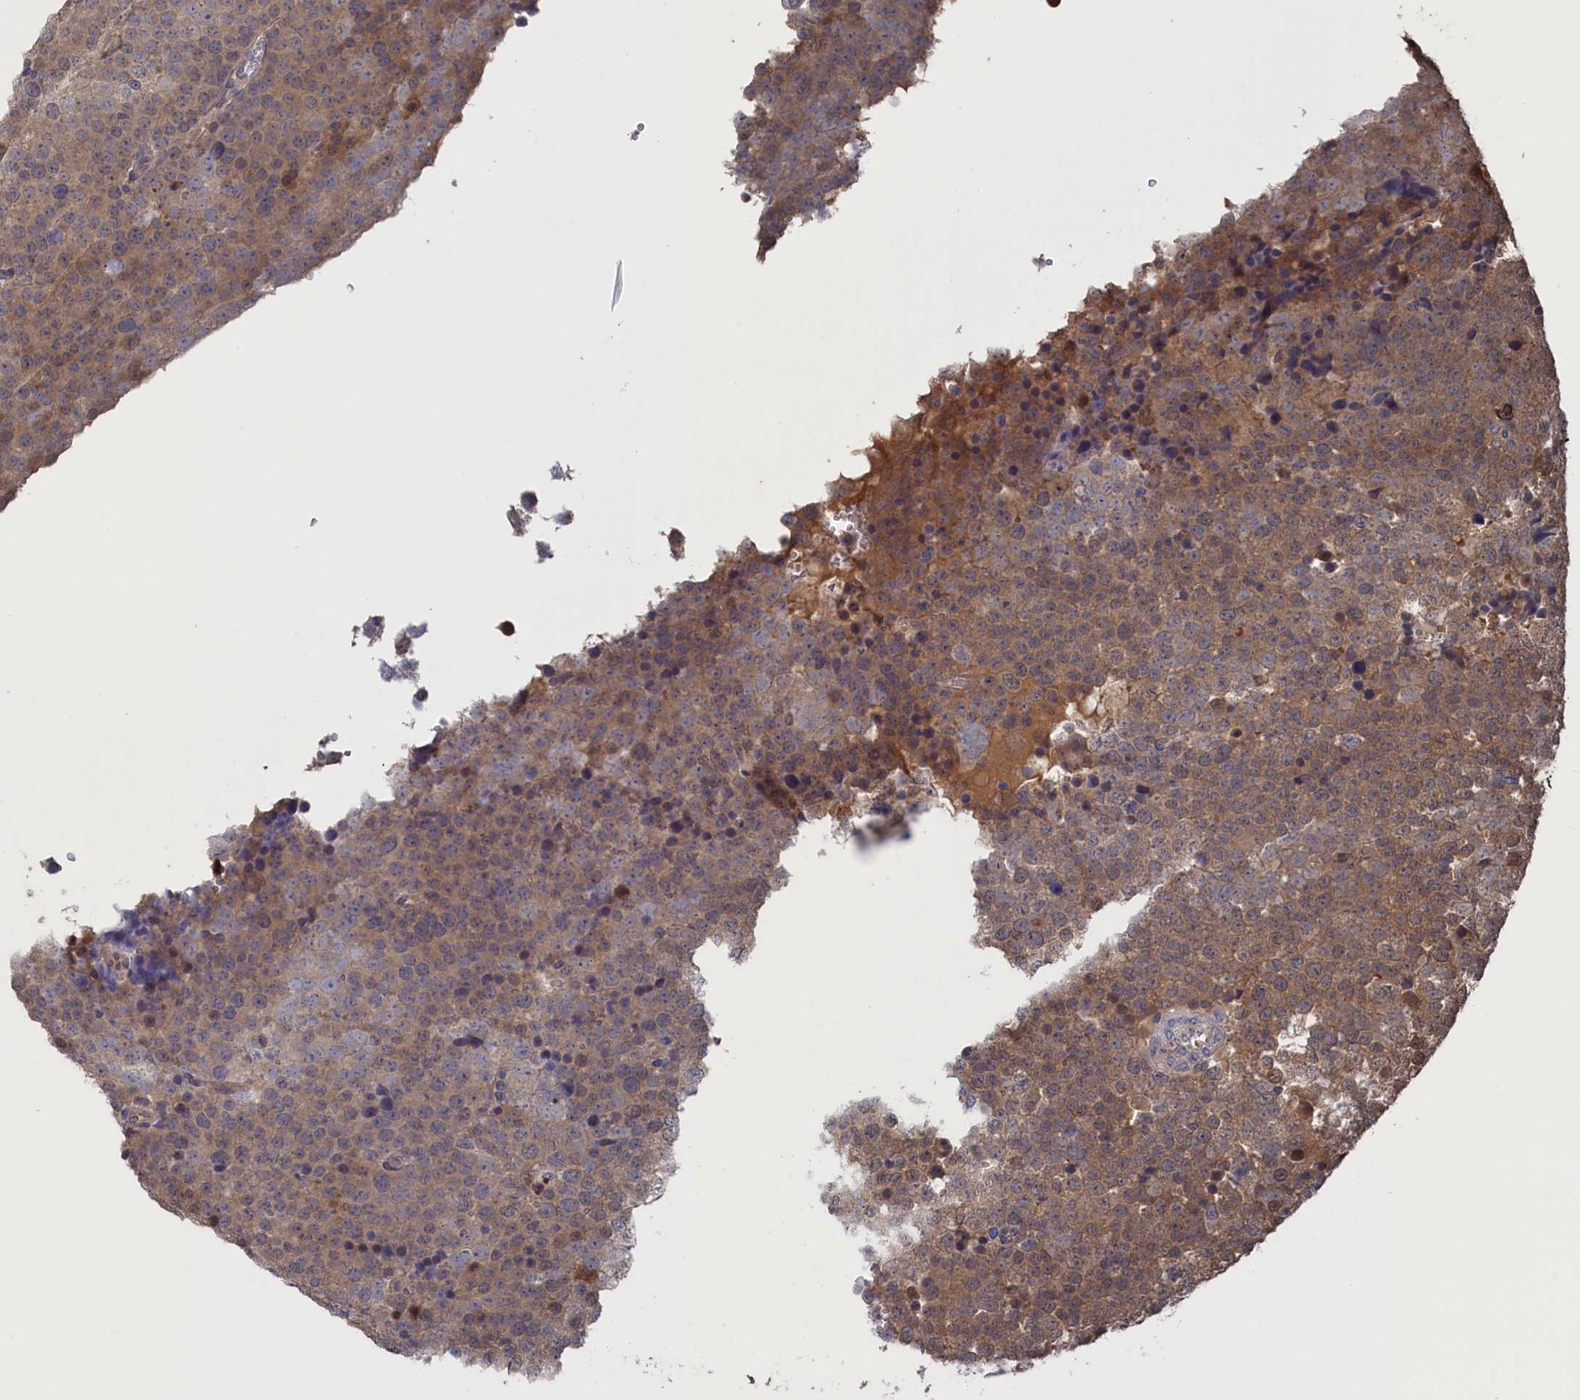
{"staining": {"intensity": "moderate", "quantity": ">75%", "location": "cytoplasmic/membranous"}, "tissue": "testis cancer", "cell_type": "Tumor cells", "image_type": "cancer", "snomed": [{"axis": "morphology", "description": "Seminoma, NOS"}, {"axis": "topography", "description": "Testis"}], "caption": "Tumor cells display medium levels of moderate cytoplasmic/membranous staining in approximately >75% of cells in human seminoma (testis).", "gene": "NUTF2", "patient": {"sex": "male", "age": 71}}